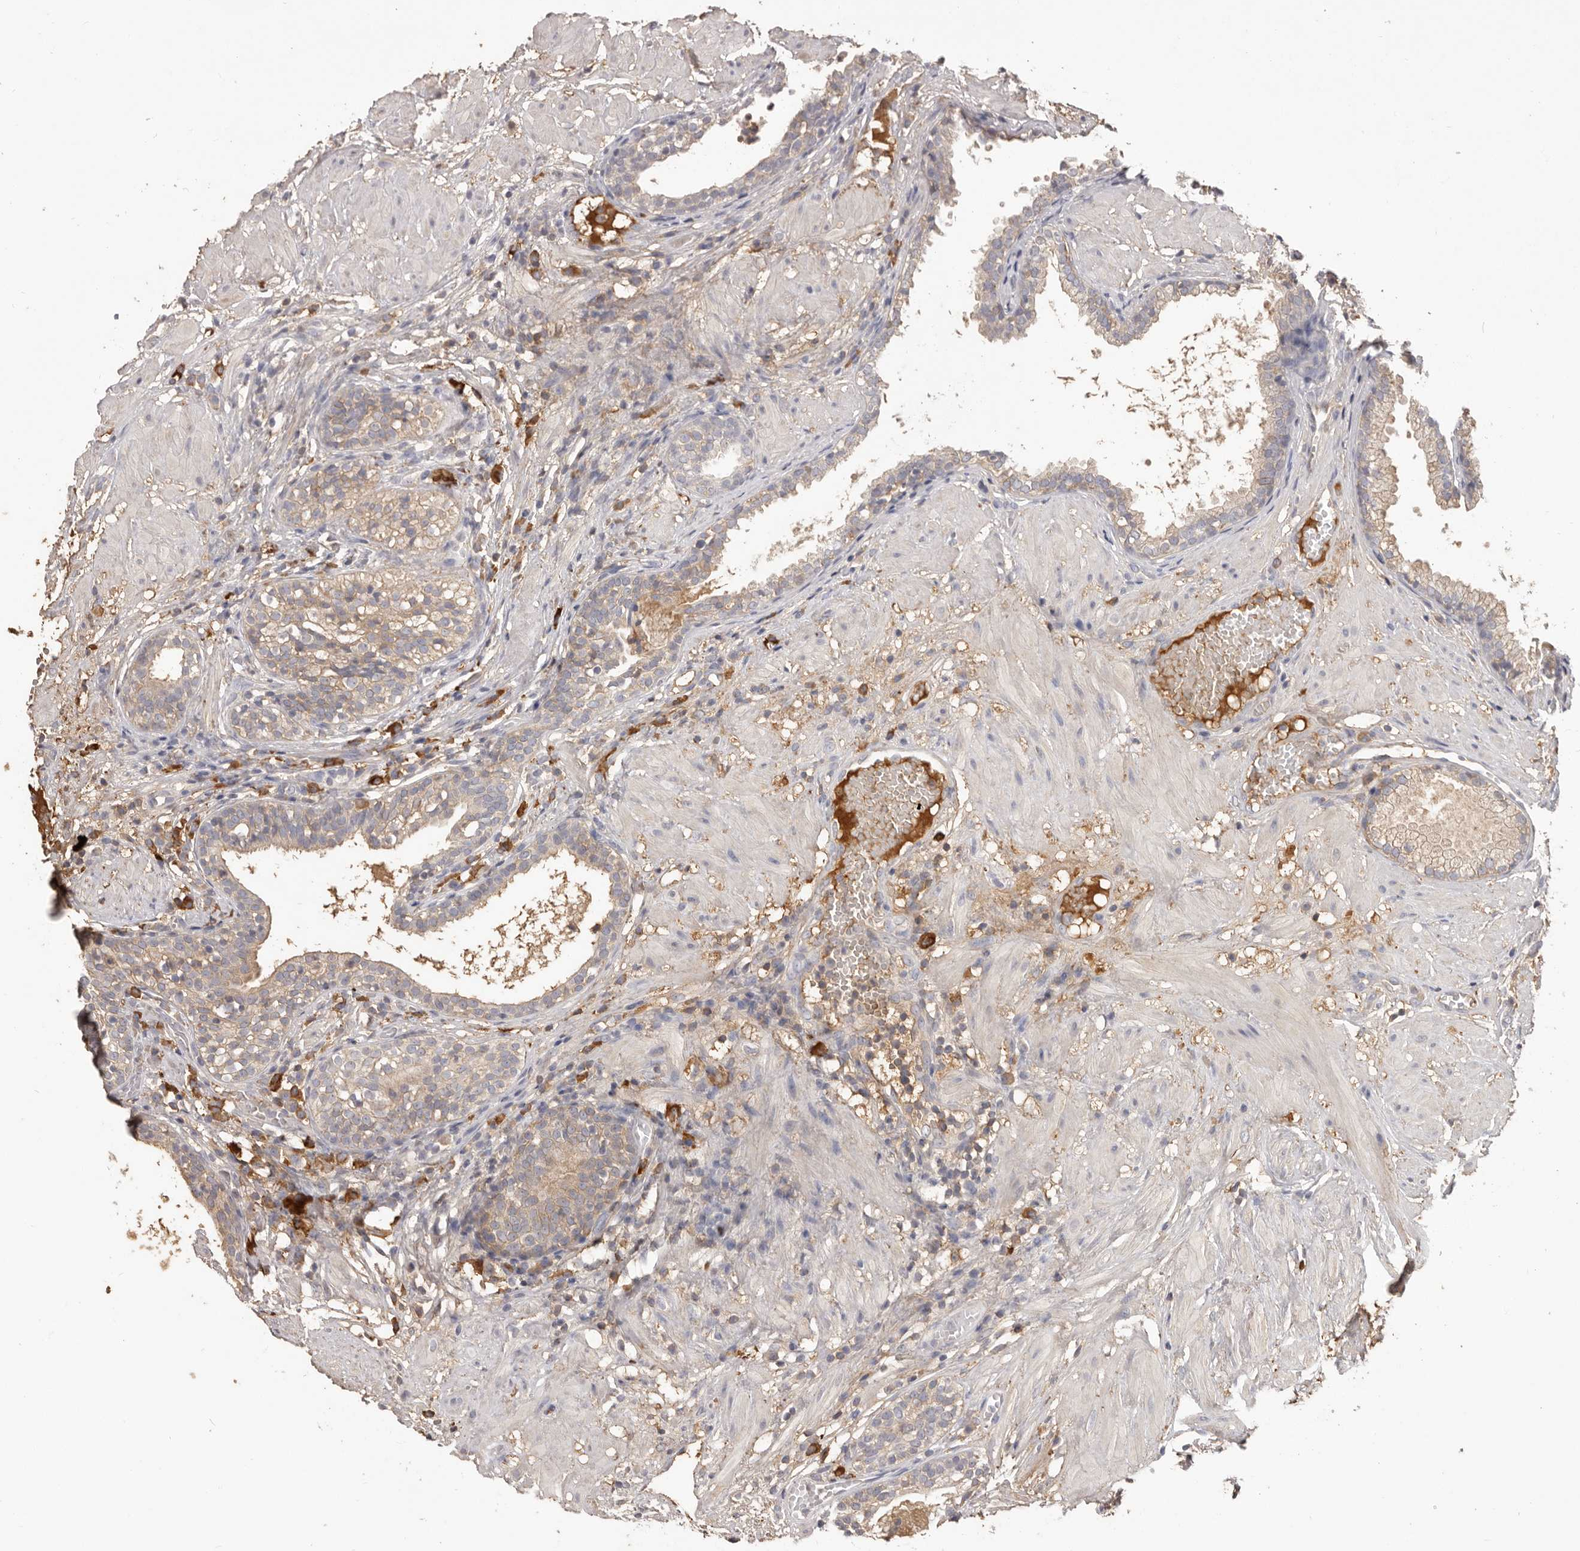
{"staining": {"intensity": "weak", "quantity": ">75%", "location": "cytoplasmic/membranous"}, "tissue": "prostate cancer", "cell_type": "Tumor cells", "image_type": "cancer", "snomed": [{"axis": "morphology", "description": "Adenocarcinoma, Low grade"}, {"axis": "topography", "description": "Prostate"}], "caption": "Immunohistochemistry micrograph of neoplastic tissue: human prostate low-grade adenocarcinoma stained using IHC displays low levels of weak protein expression localized specifically in the cytoplasmic/membranous of tumor cells, appearing as a cytoplasmic/membranous brown color.", "gene": "HCAR2", "patient": {"sex": "male", "age": 88}}